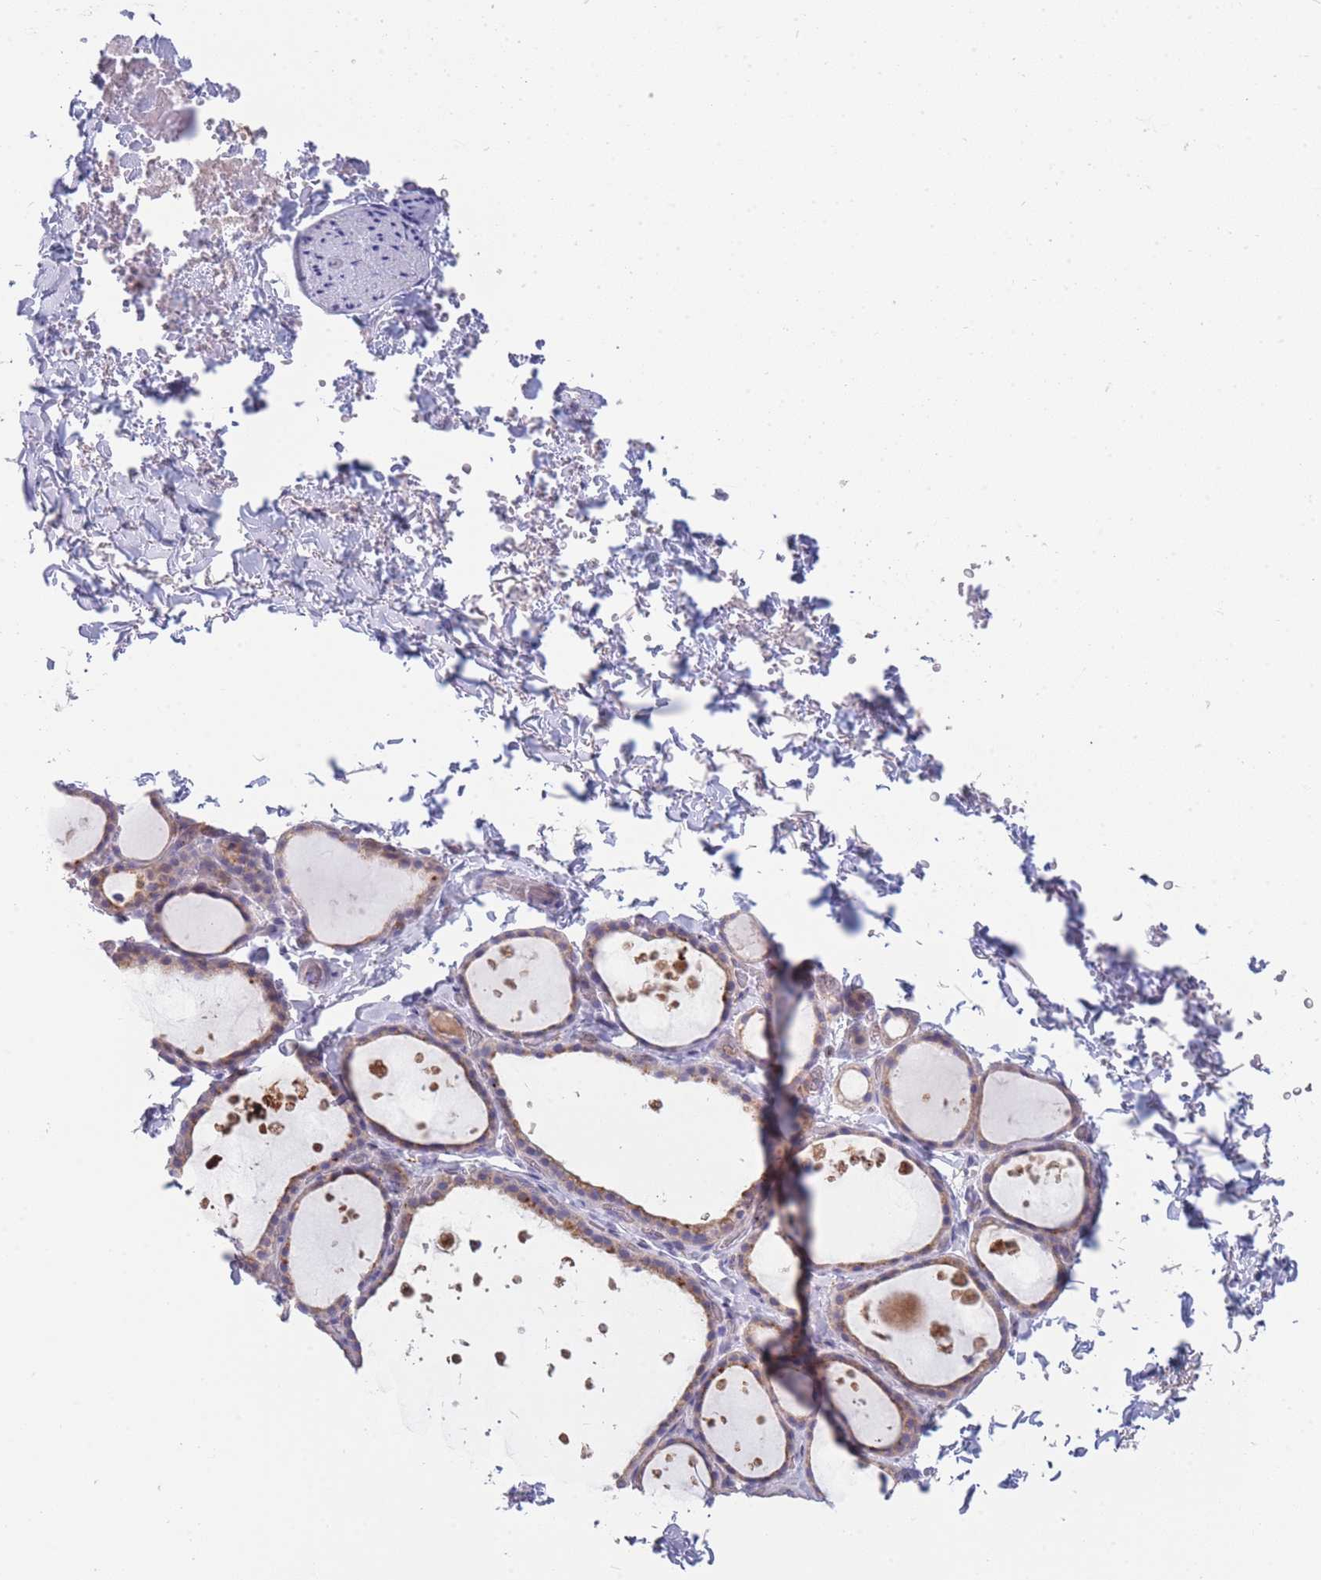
{"staining": {"intensity": "moderate", "quantity": ">75%", "location": "cytoplasmic/membranous"}, "tissue": "thyroid gland", "cell_type": "Glandular cells", "image_type": "normal", "snomed": [{"axis": "morphology", "description": "Normal tissue, NOS"}, {"axis": "topography", "description": "Thyroid gland"}], "caption": "Thyroid gland stained with immunohistochemistry (IHC) displays moderate cytoplasmic/membranous positivity in approximately >75% of glandular cells.", "gene": "TRIM61", "patient": {"sex": "female", "age": 44}}